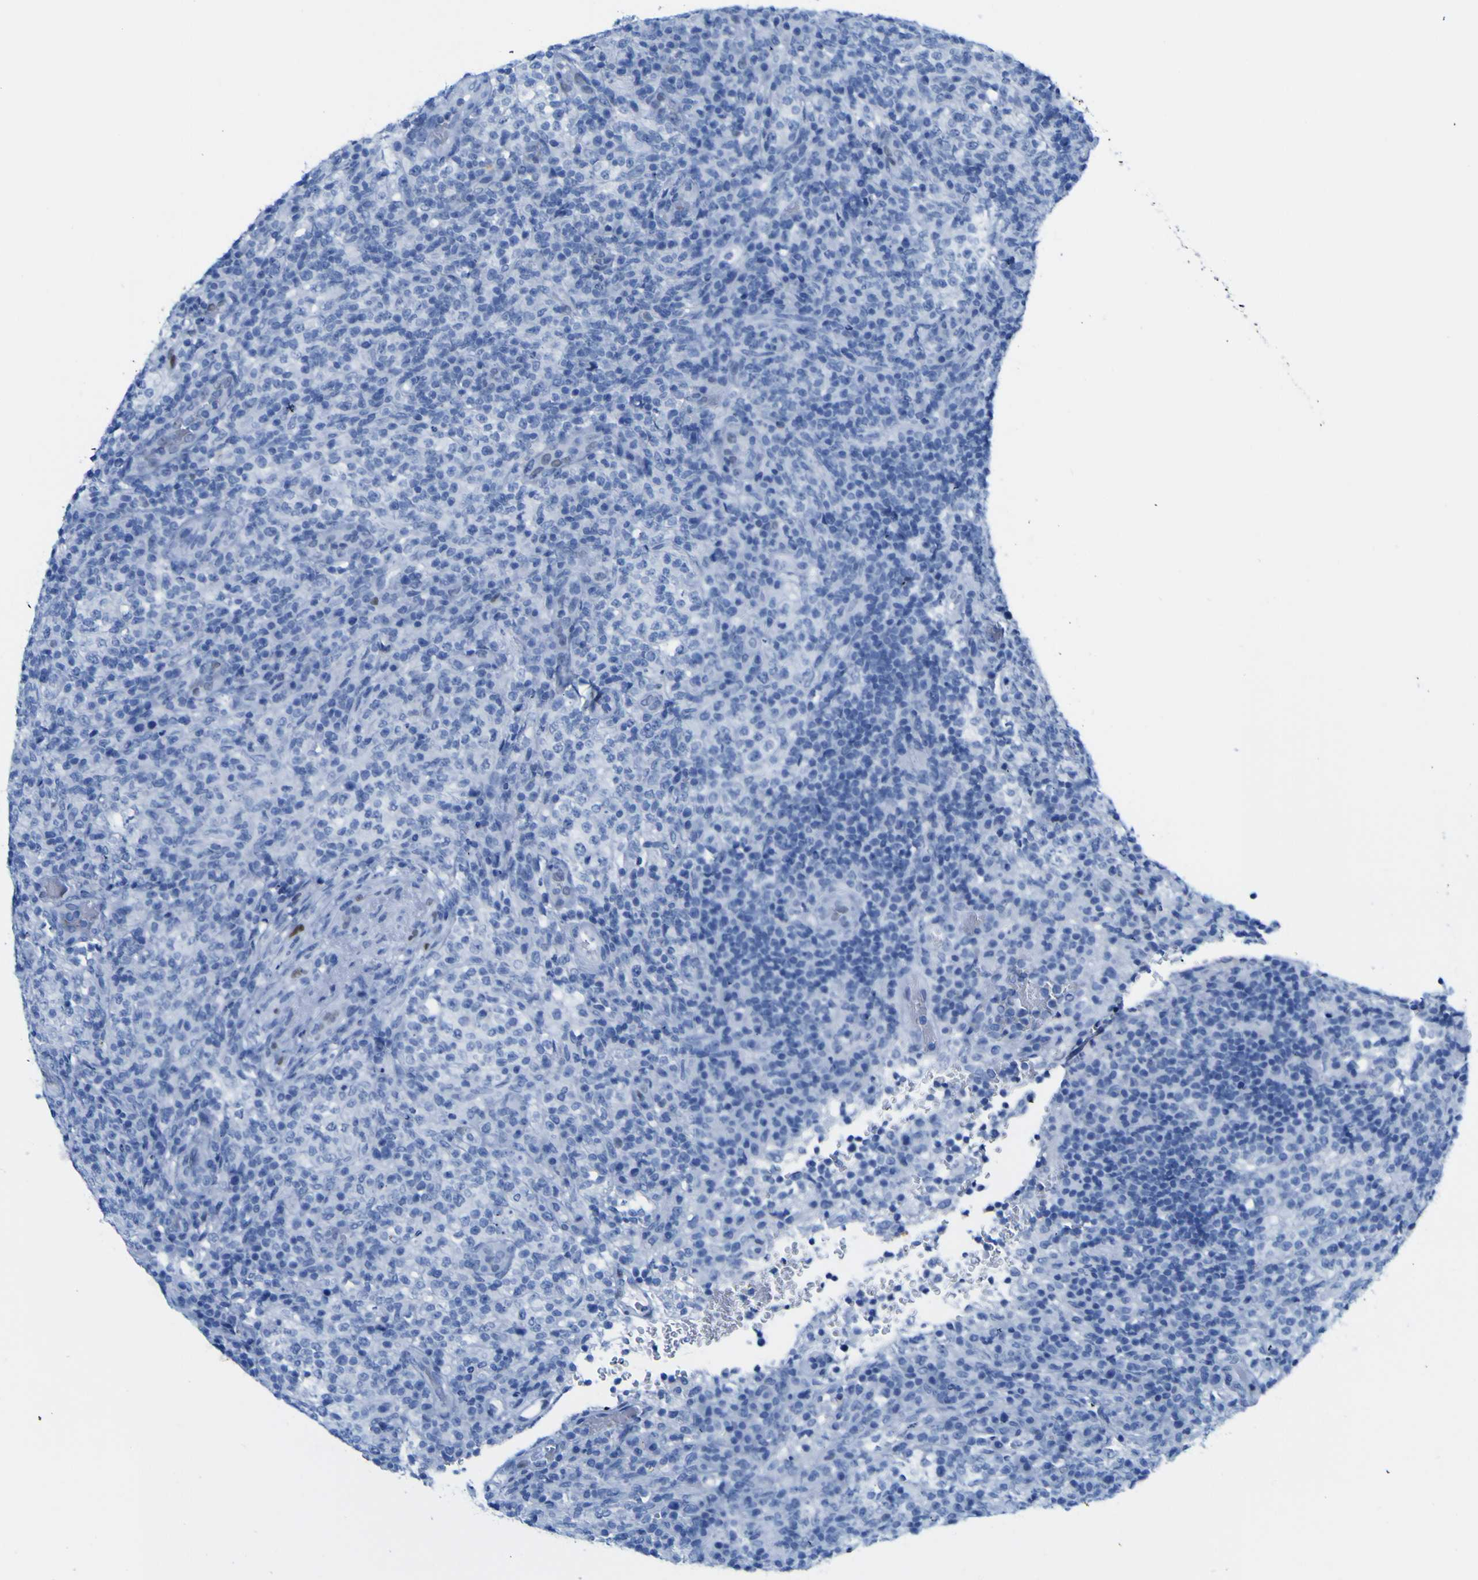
{"staining": {"intensity": "negative", "quantity": "none", "location": "none"}, "tissue": "lymphoma", "cell_type": "Tumor cells", "image_type": "cancer", "snomed": [{"axis": "morphology", "description": "Malignant lymphoma, non-Hodgkin's type, High grade"}, {"axis": "topography", "description": "Lymph node"}], "caption": "High magnification brightfield microscopy of malignant lymphoma, non-Hodgkin's type (high-grade) stained with DAB (brown) and counterstained with hematoxylin (blue): tumor cells show no significant expression.", "gene": "DACH1", "patient": {"sex": "female", "age": 76}}